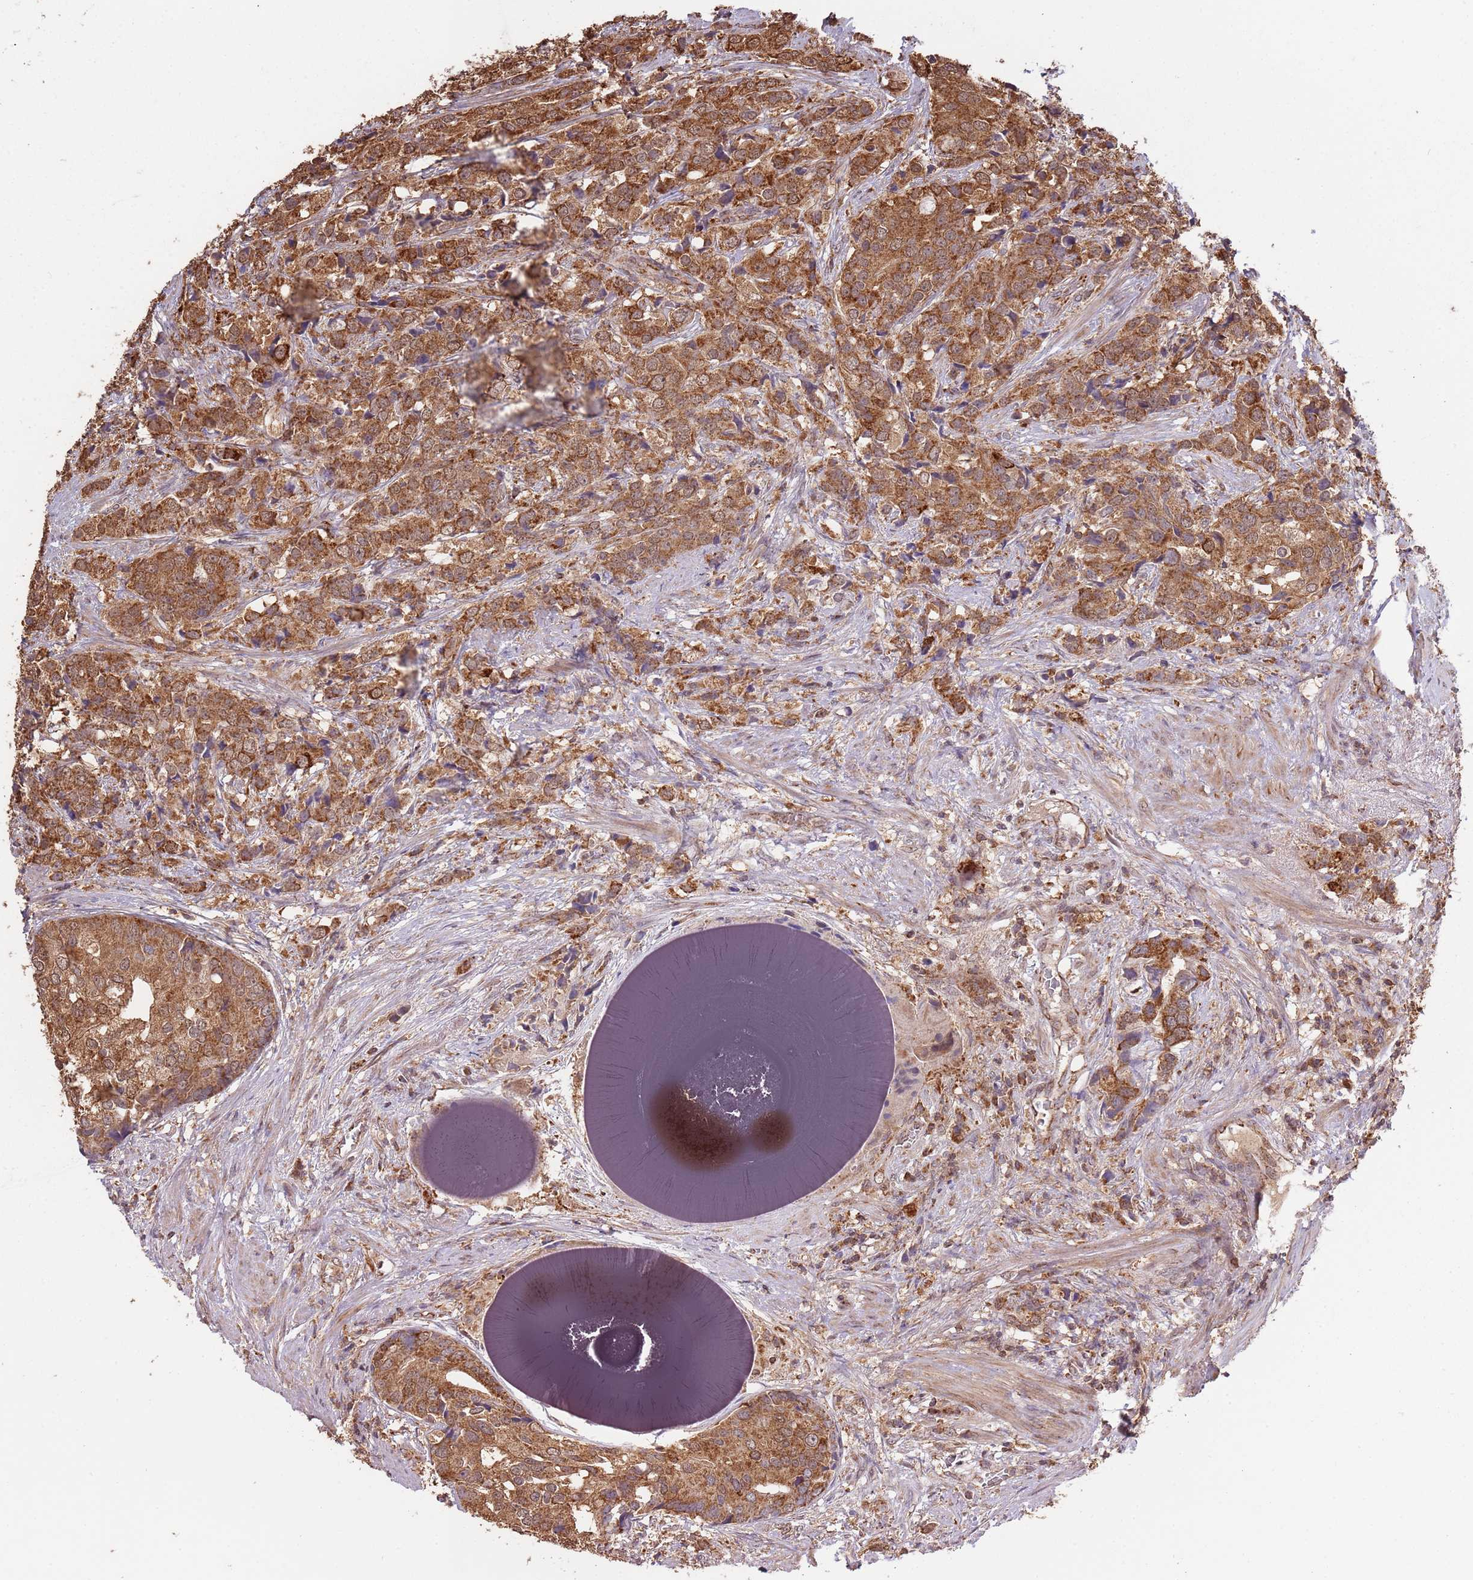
{"staining": {"intensity": "strong", "quantity": ">75%", "location": "cytoplasmic/membranous"}, "tissue": "prostate cancer", "cell_type": "Tumor cells", "image_type": "cancer", "snomed": [{"axis": "morphology", "description": "Adenocarcinoma, High grade"}, {"axis": "topography", "description": "Prostate"}], "caption": "Immunohistochemistry (DAB (3,3'-diaminobenzidine)) staining of human adenocarcinoma (high-grade) (prostate) reveals strong cytoplasmic/membranous protein expression in about >75% of tumor cells.", "gene": "IL17RD", "patient": {"sex": "male", "age": 62}}